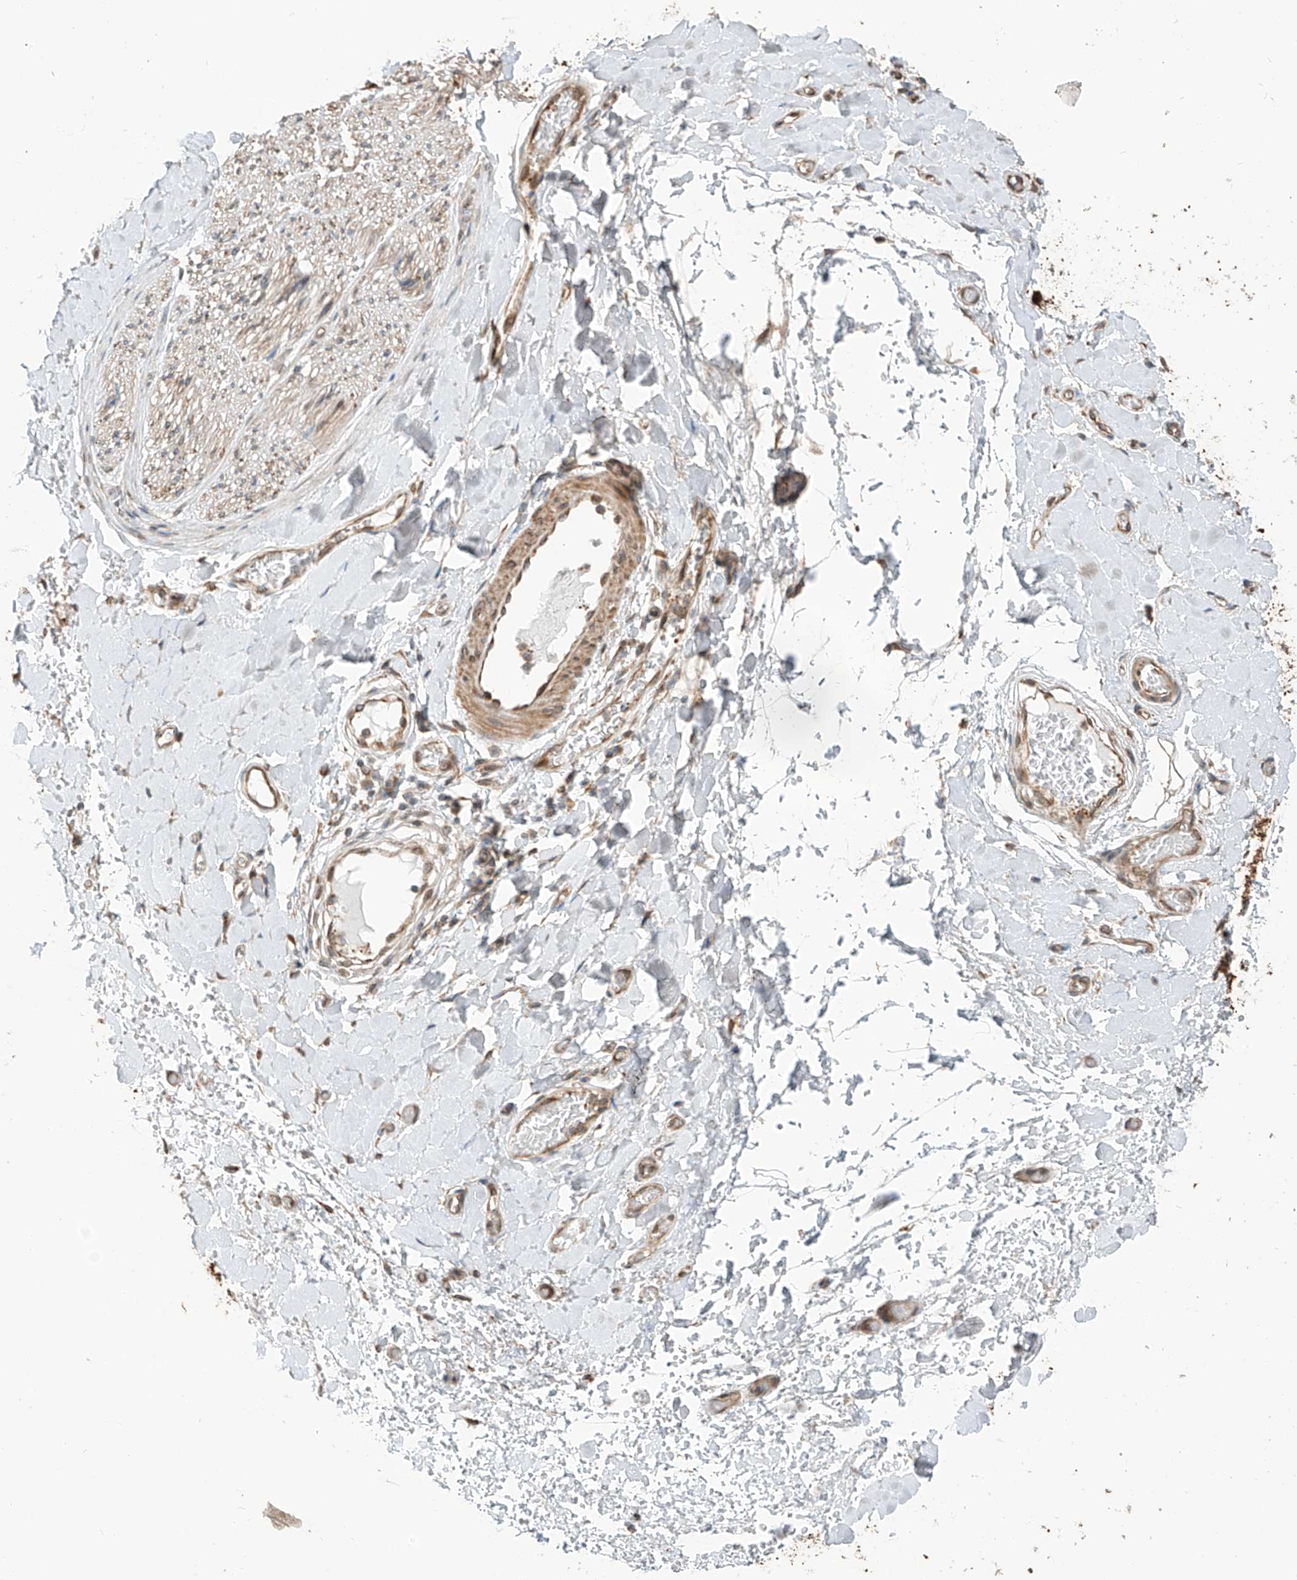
{"staining": {"intensity": "moderate", "quantity": ">75%", "location": "cytoplasmic/membranous"}, "tissue": "soft tissue", "cell_type": "Fibroblasts", "image_type": "normal", "snomed": [{"axis": "morphology", "description": "Normal tissue, NOS"}, {"axis": "morphology", "description": "Adenocarcinoma, NOS"}, {"axis": "topography", "description": "Stomach, upper"}, {"axis": "topography", "description": "Peripheral nerve tissue"}], "caption": "Protein staining displays moderate cytoplasmic/membranous staining in approximately >75% of fibroblasts in normal soft tissue.", "gene": "CEP162", "patient": {"sex": "male", "age": 62}}